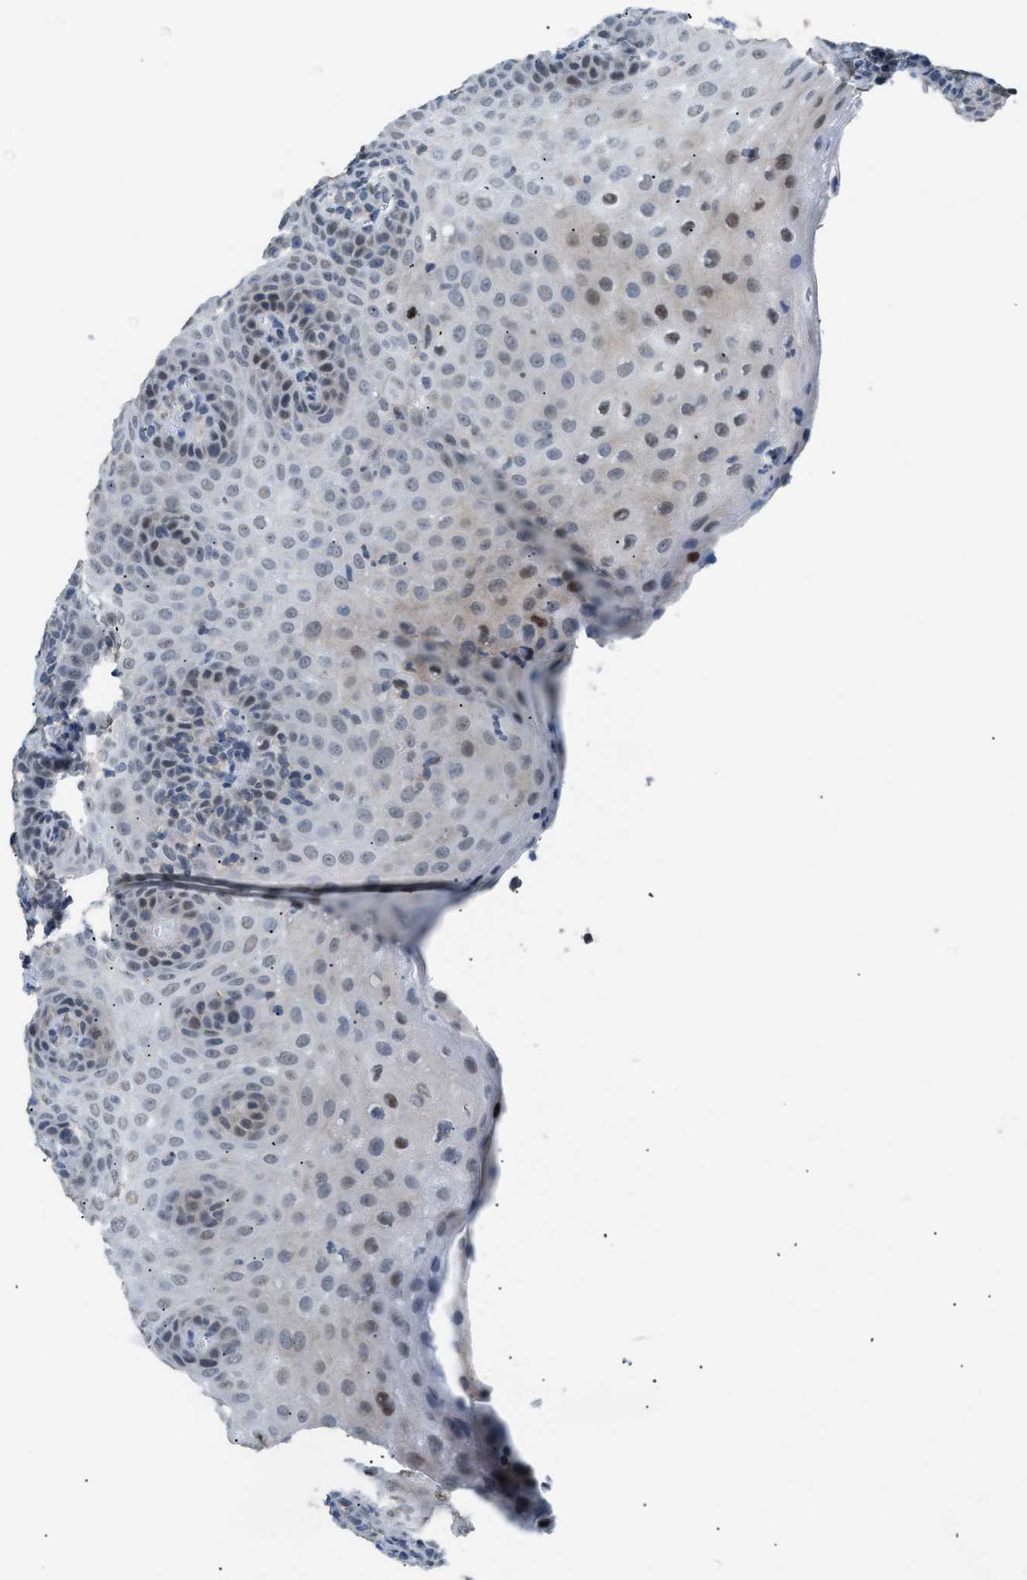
{"staining": {"intensity": "negative", "quantity": "none", "location": "none"}, "tissue": "tonsil", "cell_type": "Germinal center cells", "image_type": "normal", "snomed": [{"axis": "morphology", "description": "Normal tissue, NOS"}, {"axis": "topography", "description": "Tonsil"}], "caption": "Germinal center cells show no significant protein positivity in unremarkable tonsil. (Brightfield microscopy of DAB IHC at high magnification).", "gene": "KCNC3", "patient": {"sex": "male", "age": 37}}